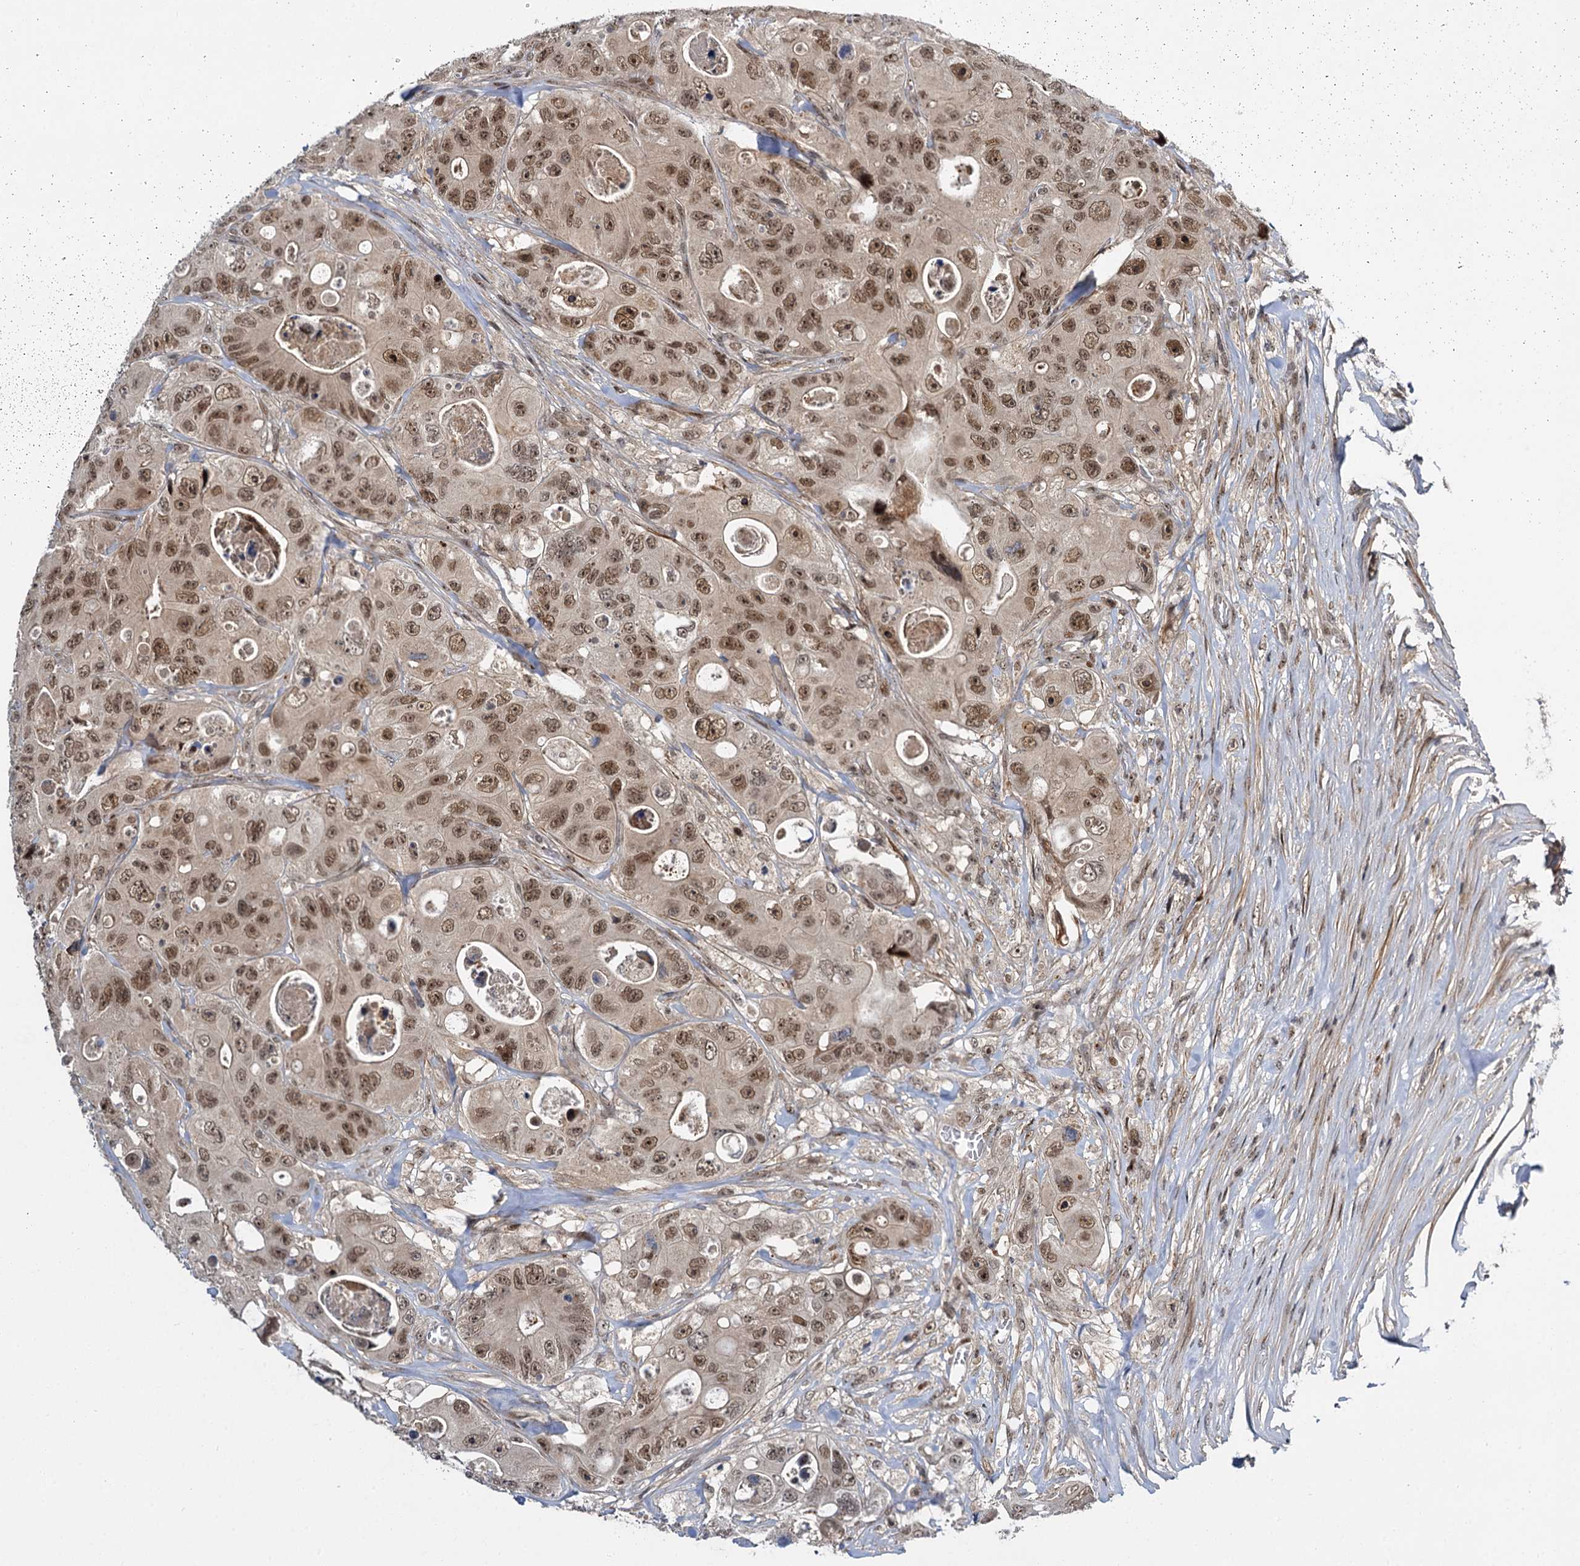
{"staining": {"intensity": "moderate", "quantity": ">75%", "location": "cytoplasmic/membranous,nuclear"}, "tissue": "colorectal cancer", "cell_type": "Tumor cells", "image_type": "cancer", "snomed": [{"axis": "morphology", "description": "Adenocarcinoma, NOS"}, {"axis": "topography", "description": "Colon"}], "caption": "Tumor cells display medium levels of moderate cytoplasmic/membranous and nuclear staining in about >75% of cells in colorectal cancer. (IHC, brightfield microscopy, high magnification).", "gene": "MBD6", "patient": {"sex": "female", "age": 46}}